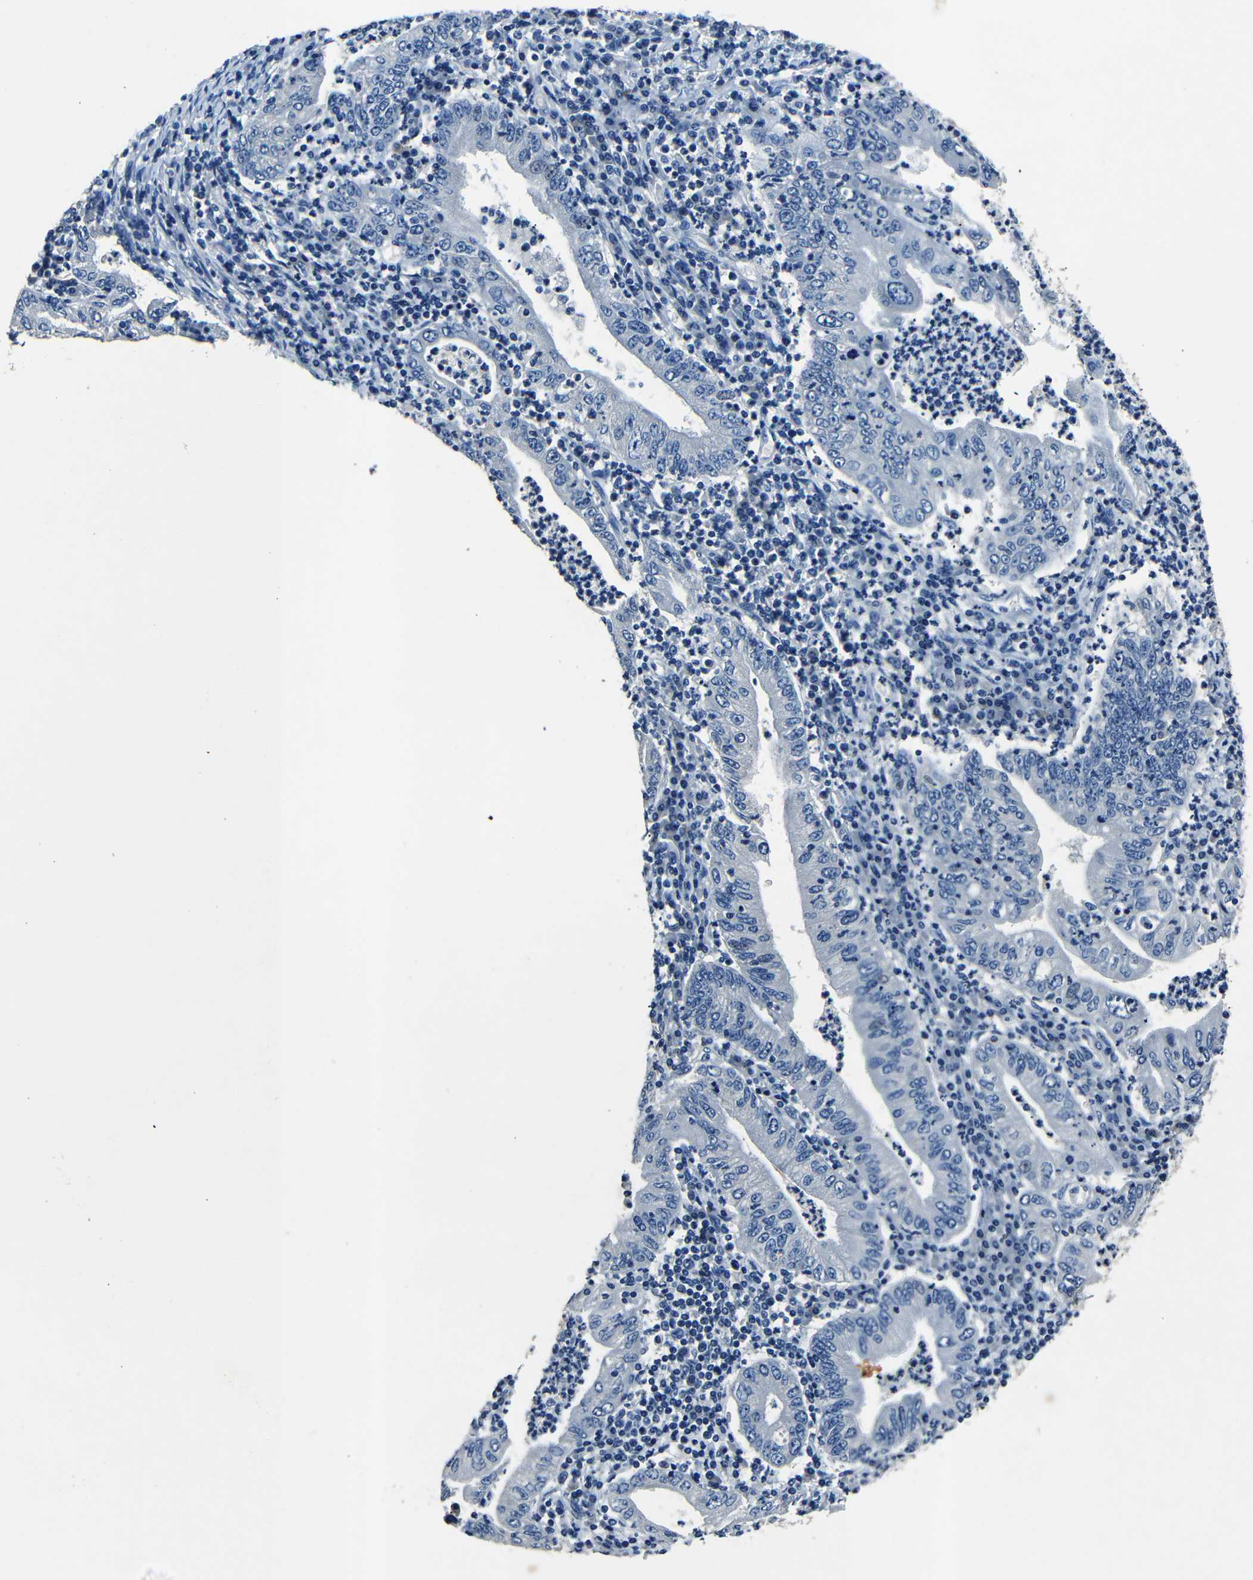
{"staining": {"intensity": "negative", "quantity": "none", "location": "none"}, "tissue": "stomach cancer", "cell_type": "Tumor cells", "image_type": "cancer", "snomed": [{"axis": "morphology", "description": "Normal tissue, NOS"}, {"axis": "morphology", "description": "Adenocarcinoma, NOS"}, {"axis": "topography", "description": "Esophagus"}, {"axis": "topography", "description": "Stomach, upper"}, {"axis": "topography", "description": "Peripheral nerve tissue"}], "caption": "The micrograph shows no significant positivity in tumor cells of stomach cancer.", "gene": "NCMAP", "patient": {"sex": "male", "age": 62}}